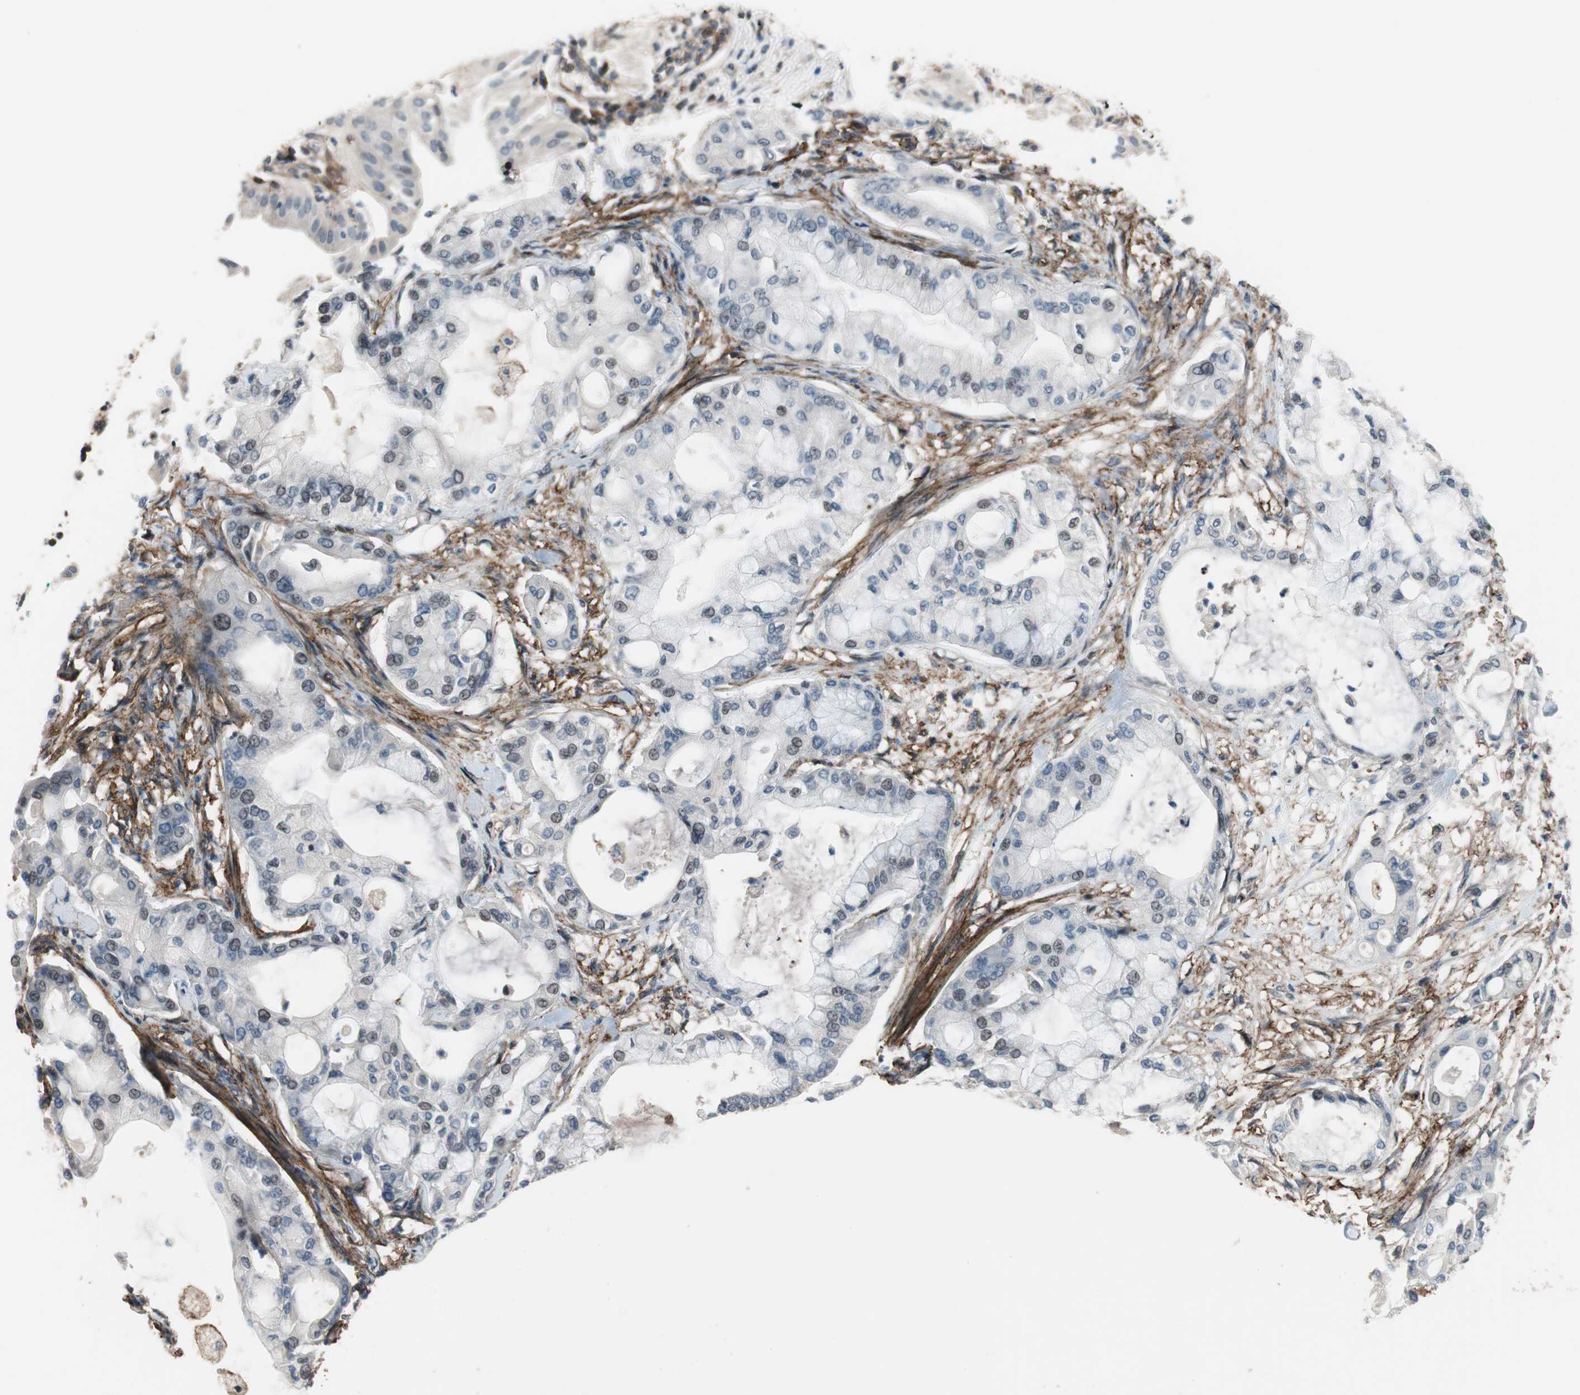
{"staining": {"intensity": "weak", "quantity": "<25%", "location": "nuclear"}, "tissue": "pancreatic cancer", "cell_type": "Tumor cells", "image_type": "cancer", "snomed": [{"axis": "morphology", "description": "Adenocarcinoma, NOS"}, {"axis": "morphology", "description": "Adenocarcinoma, metastatic, NOS"}, {"axis": "topography", "description": "Lymph node"}, {"axis": "topography", "description": "Pancreas"}, {"axis": "topography", "description": "Duodenum"}], "caption": "This is an immunohistochemistry (IHC) histopathology image of pancreatic adenocarcinoma. There is no expression in tumor cells.", "gene": "GRHL1", "patient": {"sex": "female", "age": 64}}